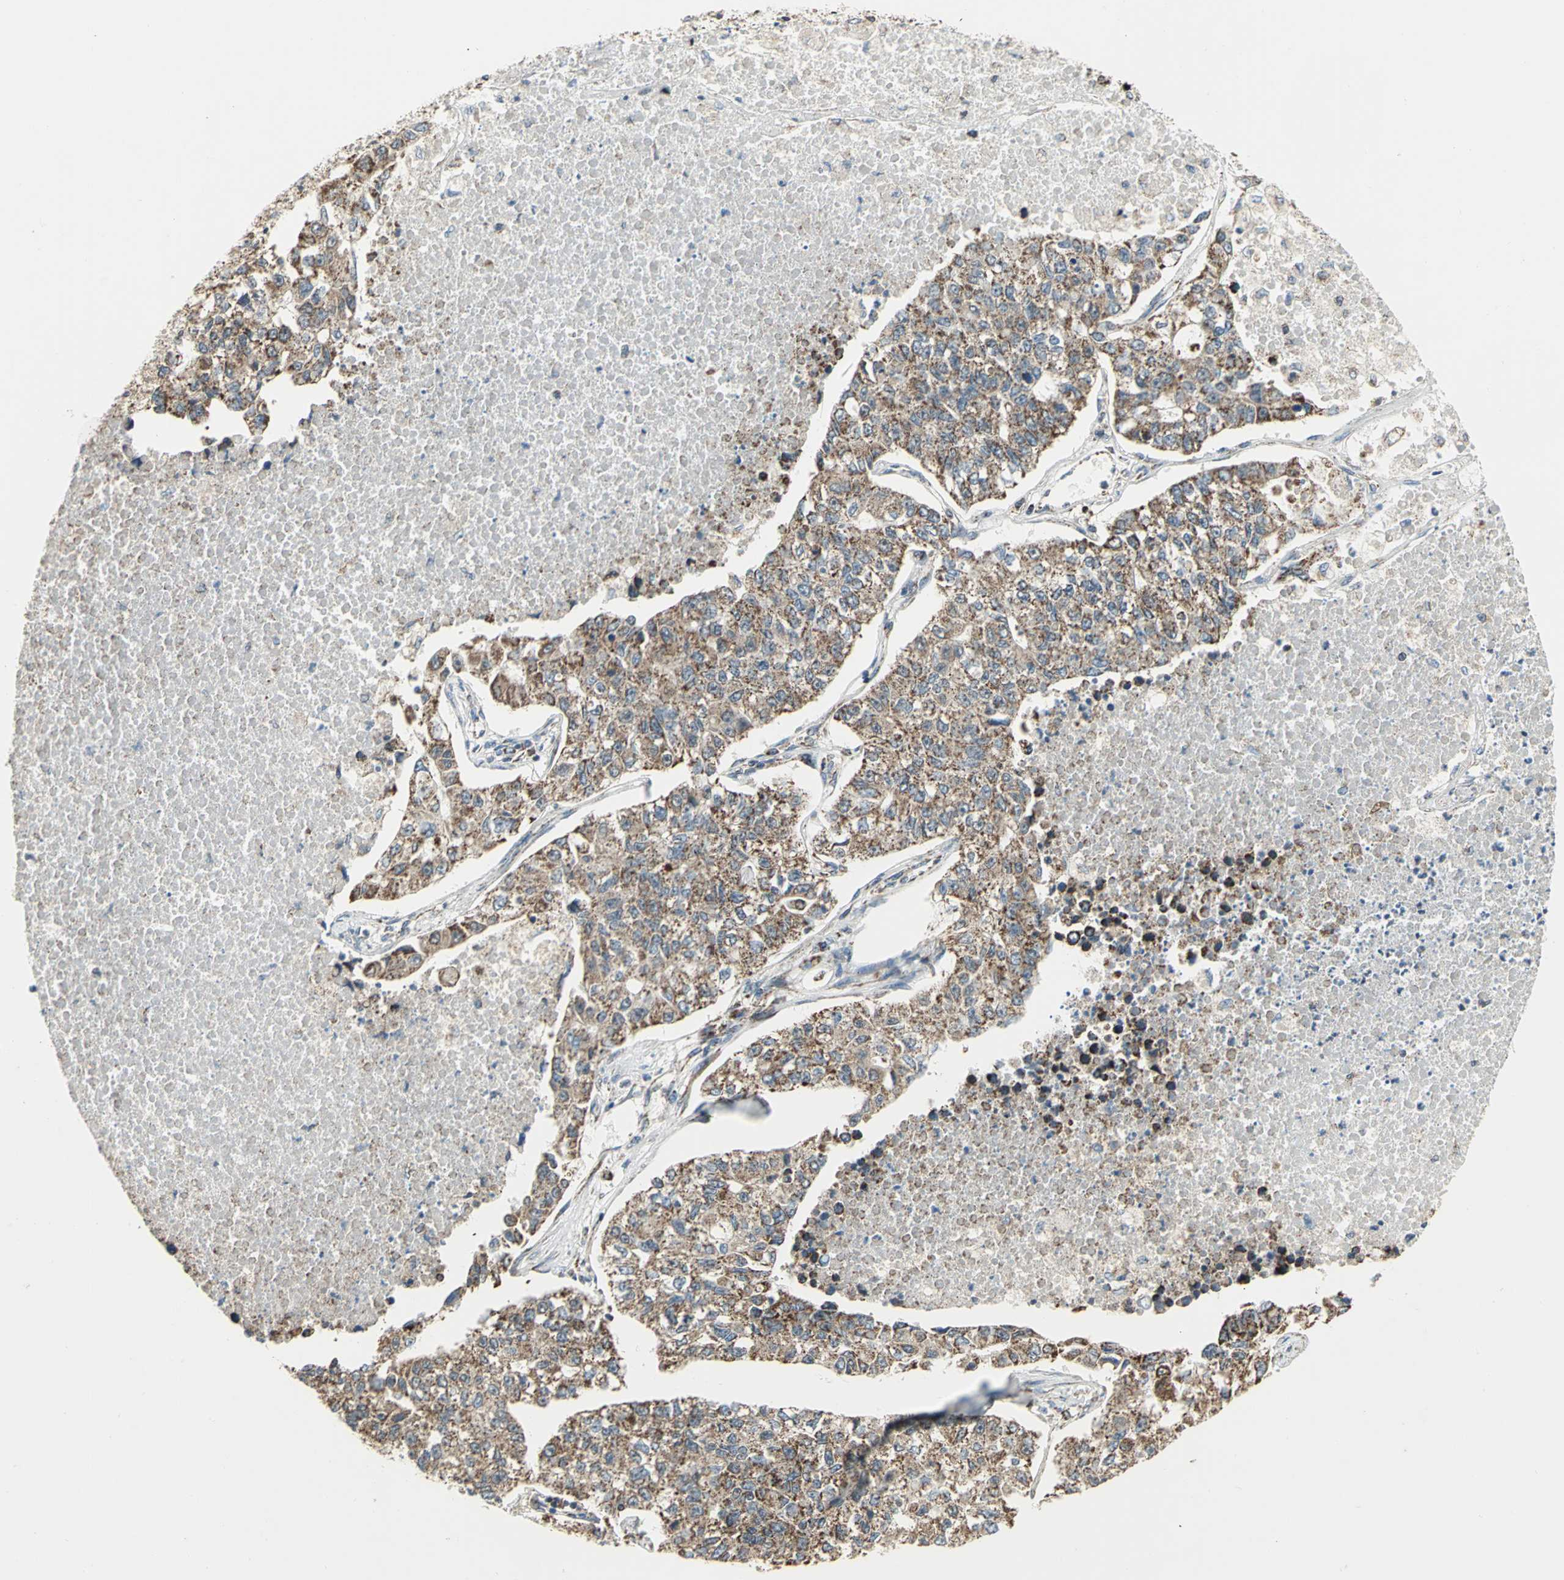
{"staining": {"intensity": "moderate", "quantity": ">75%", "location": "cytoplasmic/membranous"}, "tissue": "lung cancer", "cell_type": "Tumor cells", "image_type": "cancer", "snomed": [{"axis": "morphology", "description": "Adenocarcinoma, NOS"}, {"axis": "topography", "description": "Lung"}], "caption": "High-magnification brightfield microscopy of lung cancer stained with DAB (3,3'-diaminobenzidine) (brown) and counterstained with hematoxylin (blue). tumor cells exhibit moderate cytoplasmic/membranous positivity is identified in about>75% of cells.", "gene": "MRPS22", "patient": {"sex": "male", "age": 49}}